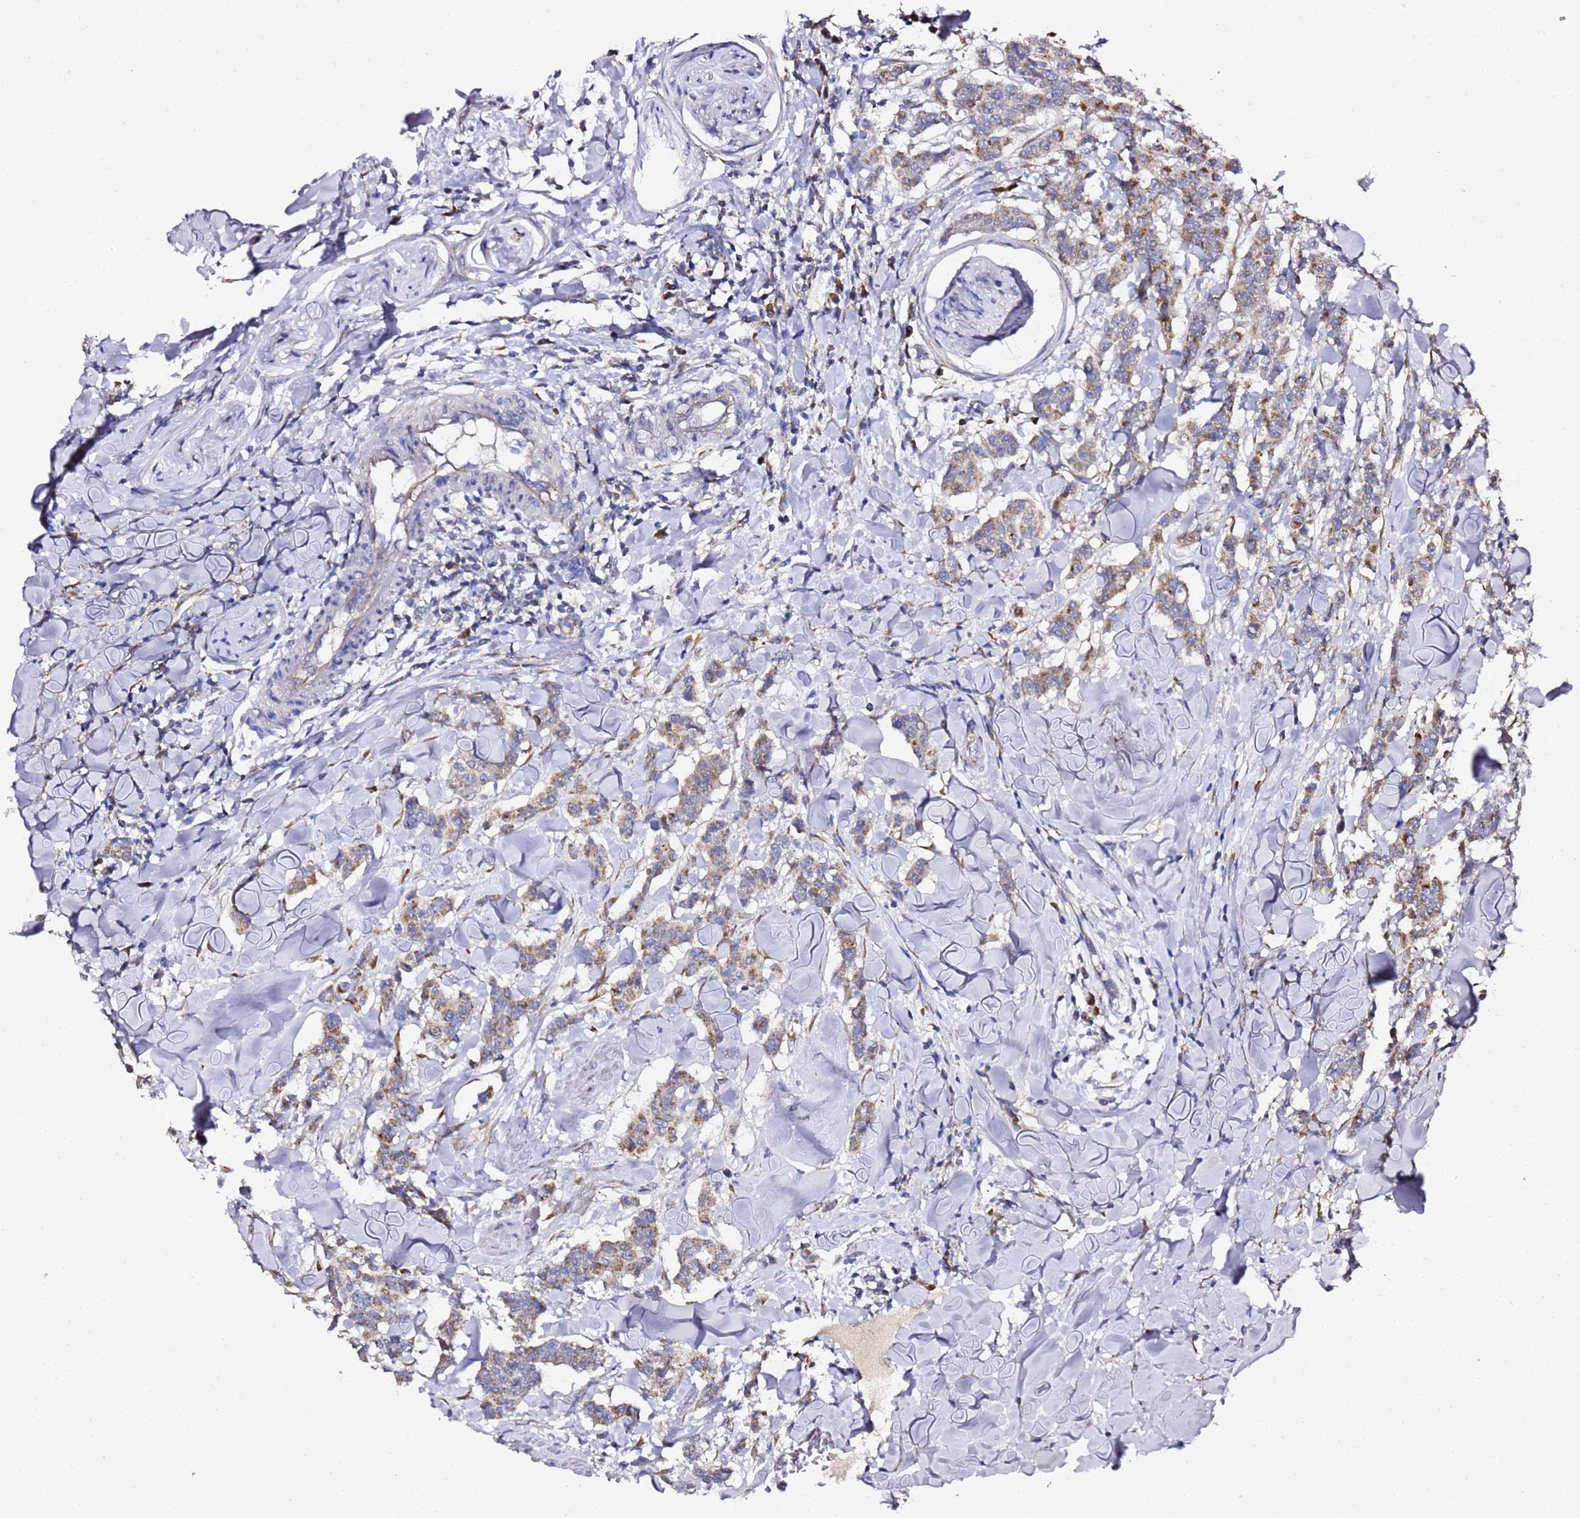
{"staining": {"intensity": "moderate", "quantity": ">75%", "location": "cytoplasmic/membranous"}, "tissue": "breast cancer", "cell_type": "Tumor cells", "image_type": "cancer", "snomed": [{"axis": "morphology", "description": "Duct carcinoma"}, {"axis": "topography", "description": "Breast"}], "caption": "Tumor cells display medium levels of moderate cytoplasmic/membranous staining in approximately >75% of cells in breast cancer. Immunohistochemistry stains the protein of interest in brown and the nuclei are stained blue.", "gene": "C19orf12", "patient": {"sex": "female", "age": 40}}